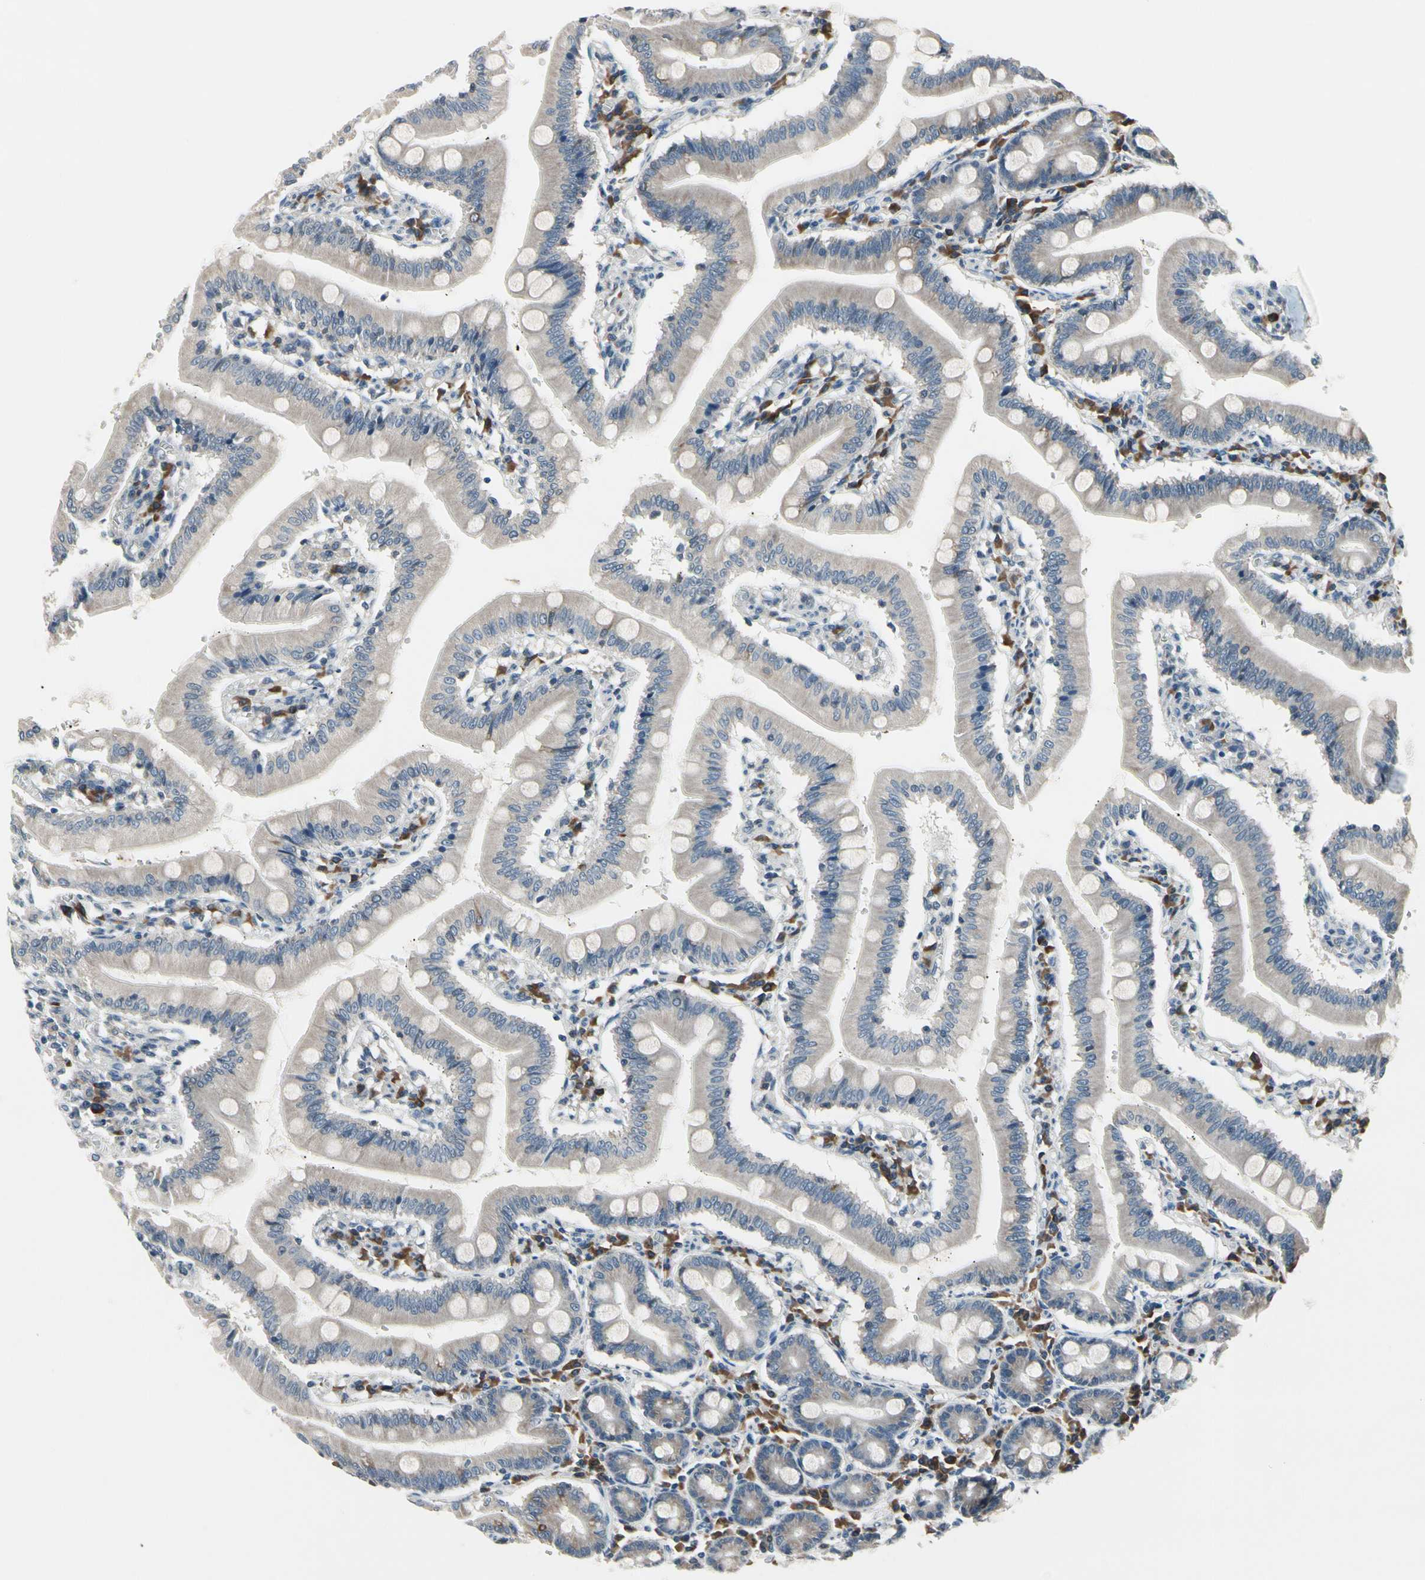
{"staining": {"intensity": "weak", "quantity": "25%-75%", "location": "cytoplasmic/membranous"}, "tissue": "small intestine", "cell_type": "Glandular cells", "image_type": "normal", "snomed": [{"axis": "morphology", "description": "Normal tissue, NOS"}, {"axis": "topography", "description": "Small intestine"}], "caption": "Normal small intestine was stained to show a protein in brown. There is low levels of weak cytoplasmic/membranous positivity in about 25%-75% of glandular cells. The staining was performed using DAB (3,3'-diaminobenzidine) to visualize the protein expression in brown, while the nuclei were stained in blue with hematoxylin (Magnification: 20x).", "gene": "SELENOK", "patient": {"sex": "male", "age": 71}}